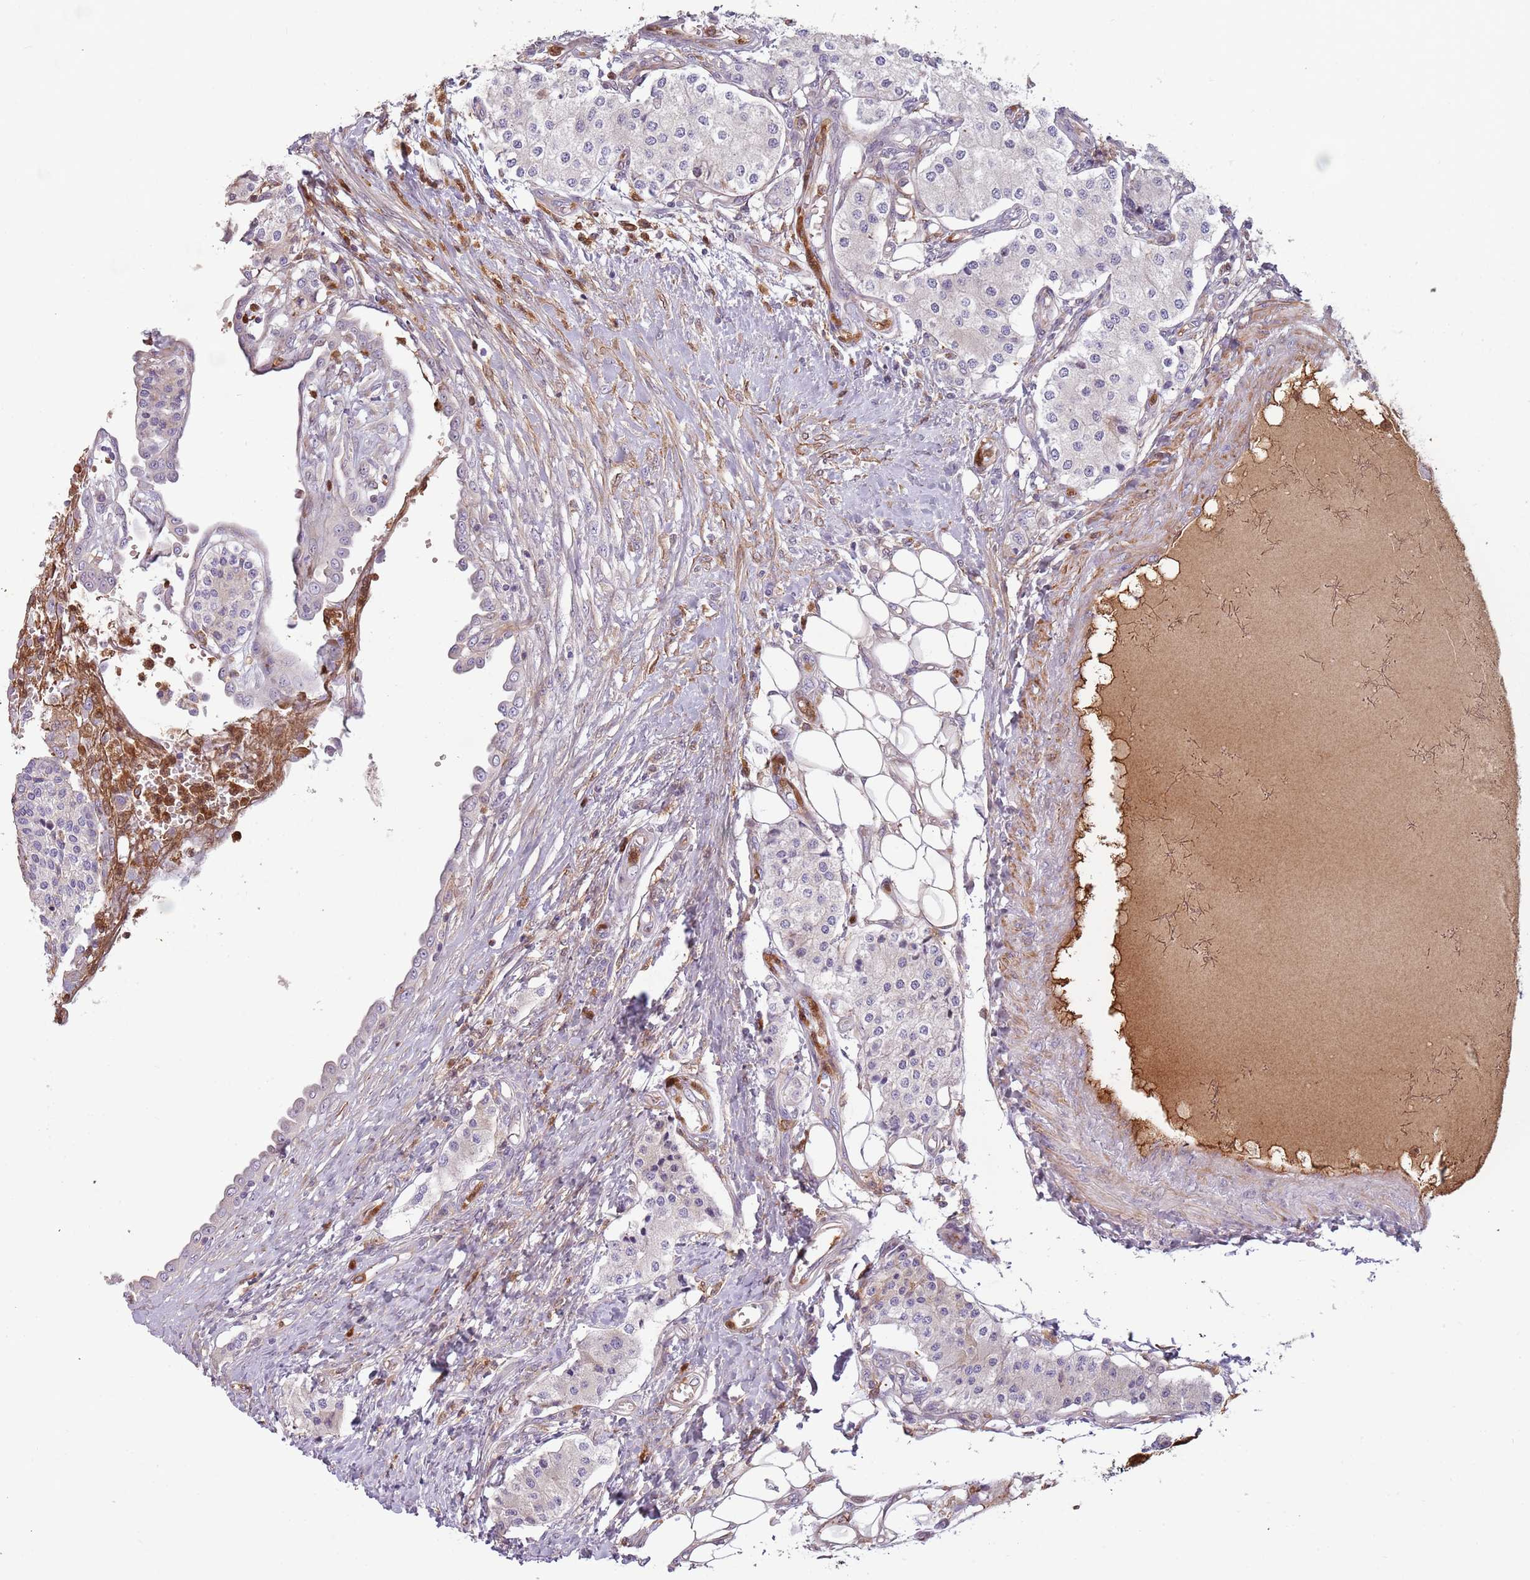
{"staining": {"intensity": "negative", "quantity": "none", "location": "none"}, "tissue": "carcinoid", "cell_type": "Tumor cells", "image_type": "cancer", "snomed": [{"axis": "morphology", "description": "Carcinoid, malignant, NOS"}, {"axis": "topography", "description": "Colon"}], "caption": "A histopathology image of human malignant carcinoid is negative for staining in tumor cells.", "gene": "NADK", "patient": {"sex": "female", "age": 52}}